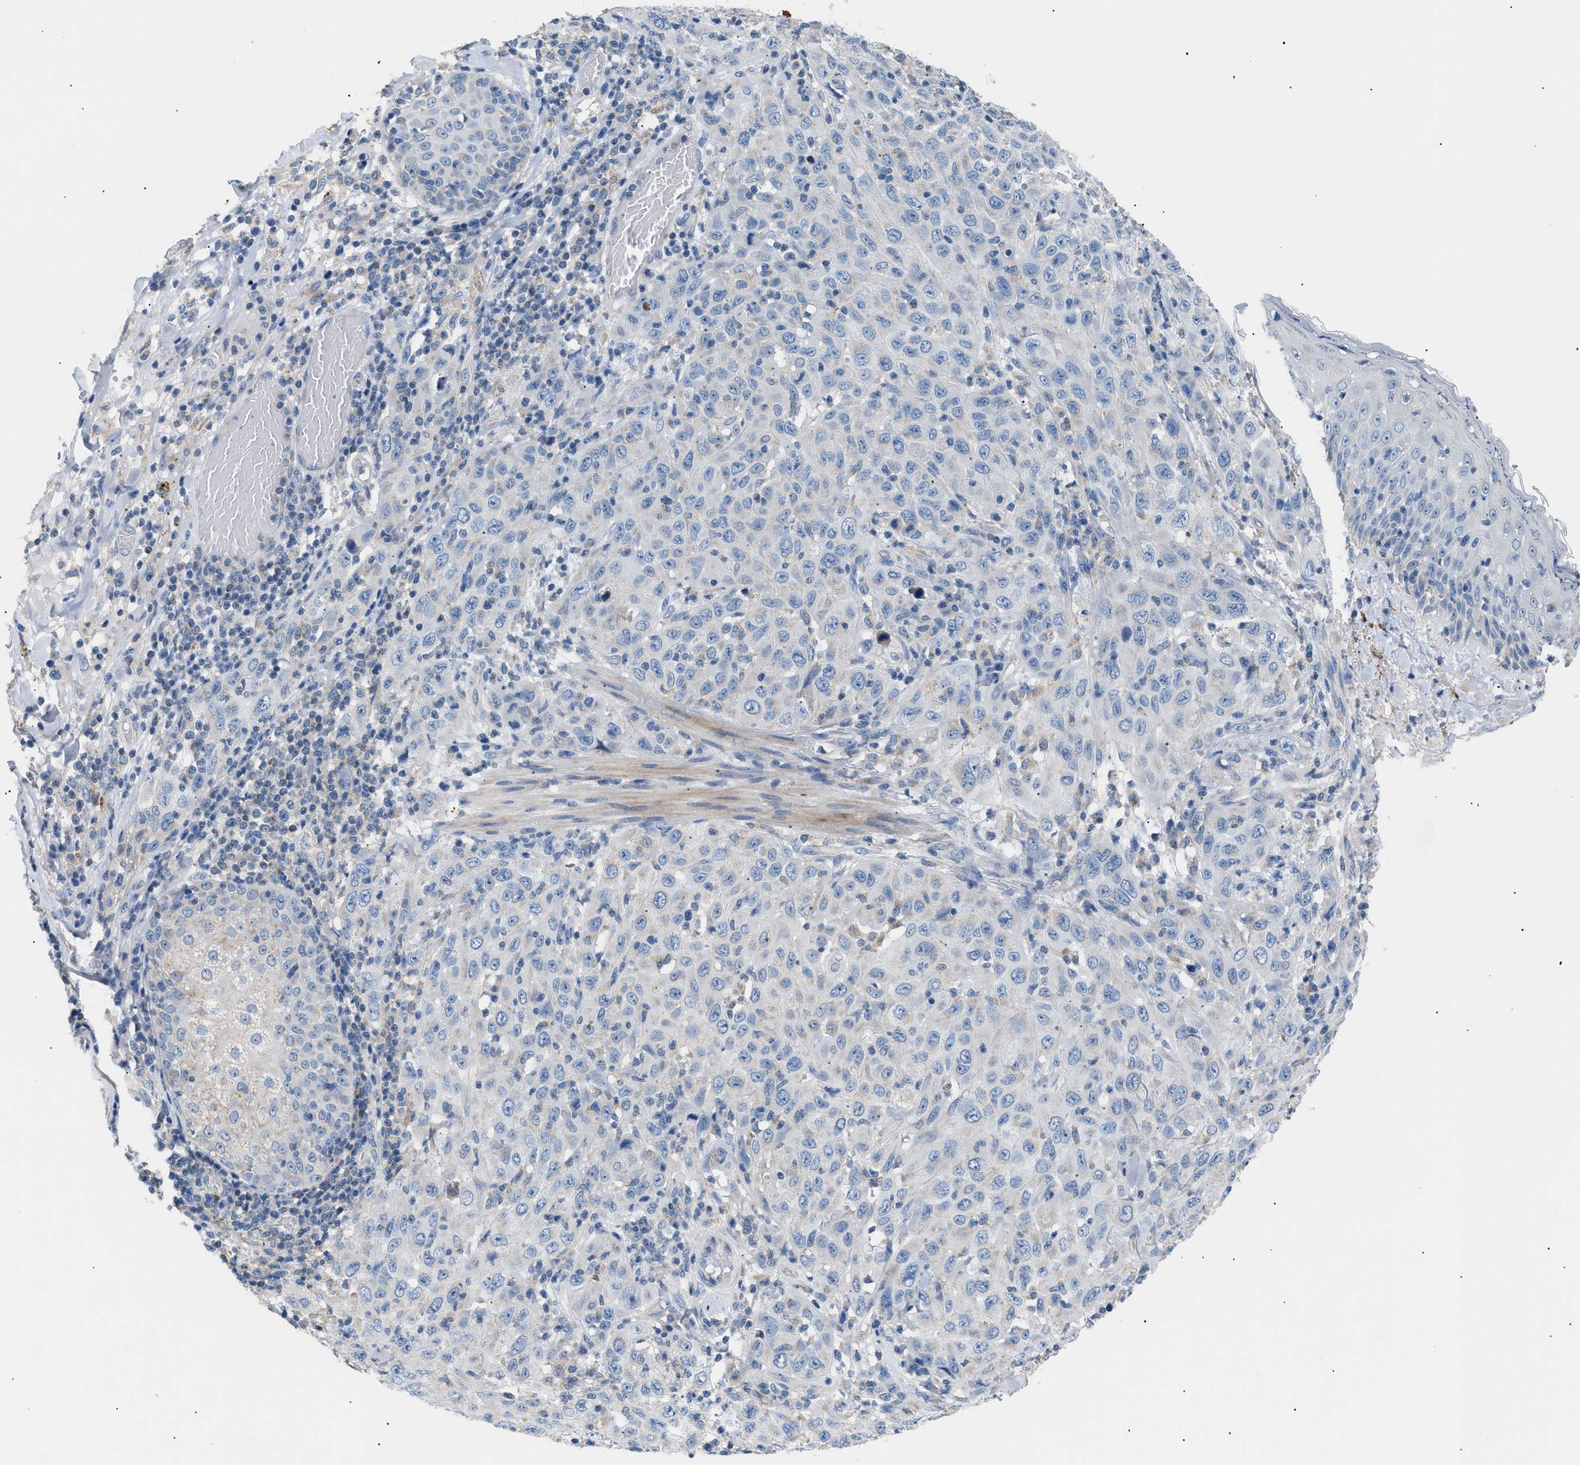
{"staining": {"intensity": "negative", "quantity": "none", "location": "none"}, "tissue": "skin cancer", "cell_type": "Tumor cells", "image_type": "cancer", "snomed": [{"axis": "morphology", "description": "Squamous cell carcinoma, NOS"}, {"axis": "topography", "description": "Skin"}], "caption": "There is no significant staining in tumor cells of skin squamous cell carcinoma. (Stains: DAB (3,3'-diaminobenzidine) immunohistochemistry (IHC) with hematoxylin counter stain, Microscopy: brightfield microscopy at high magnification).", "gene": "ILDR1", "patient": {"sex": "female", "age": 88}}